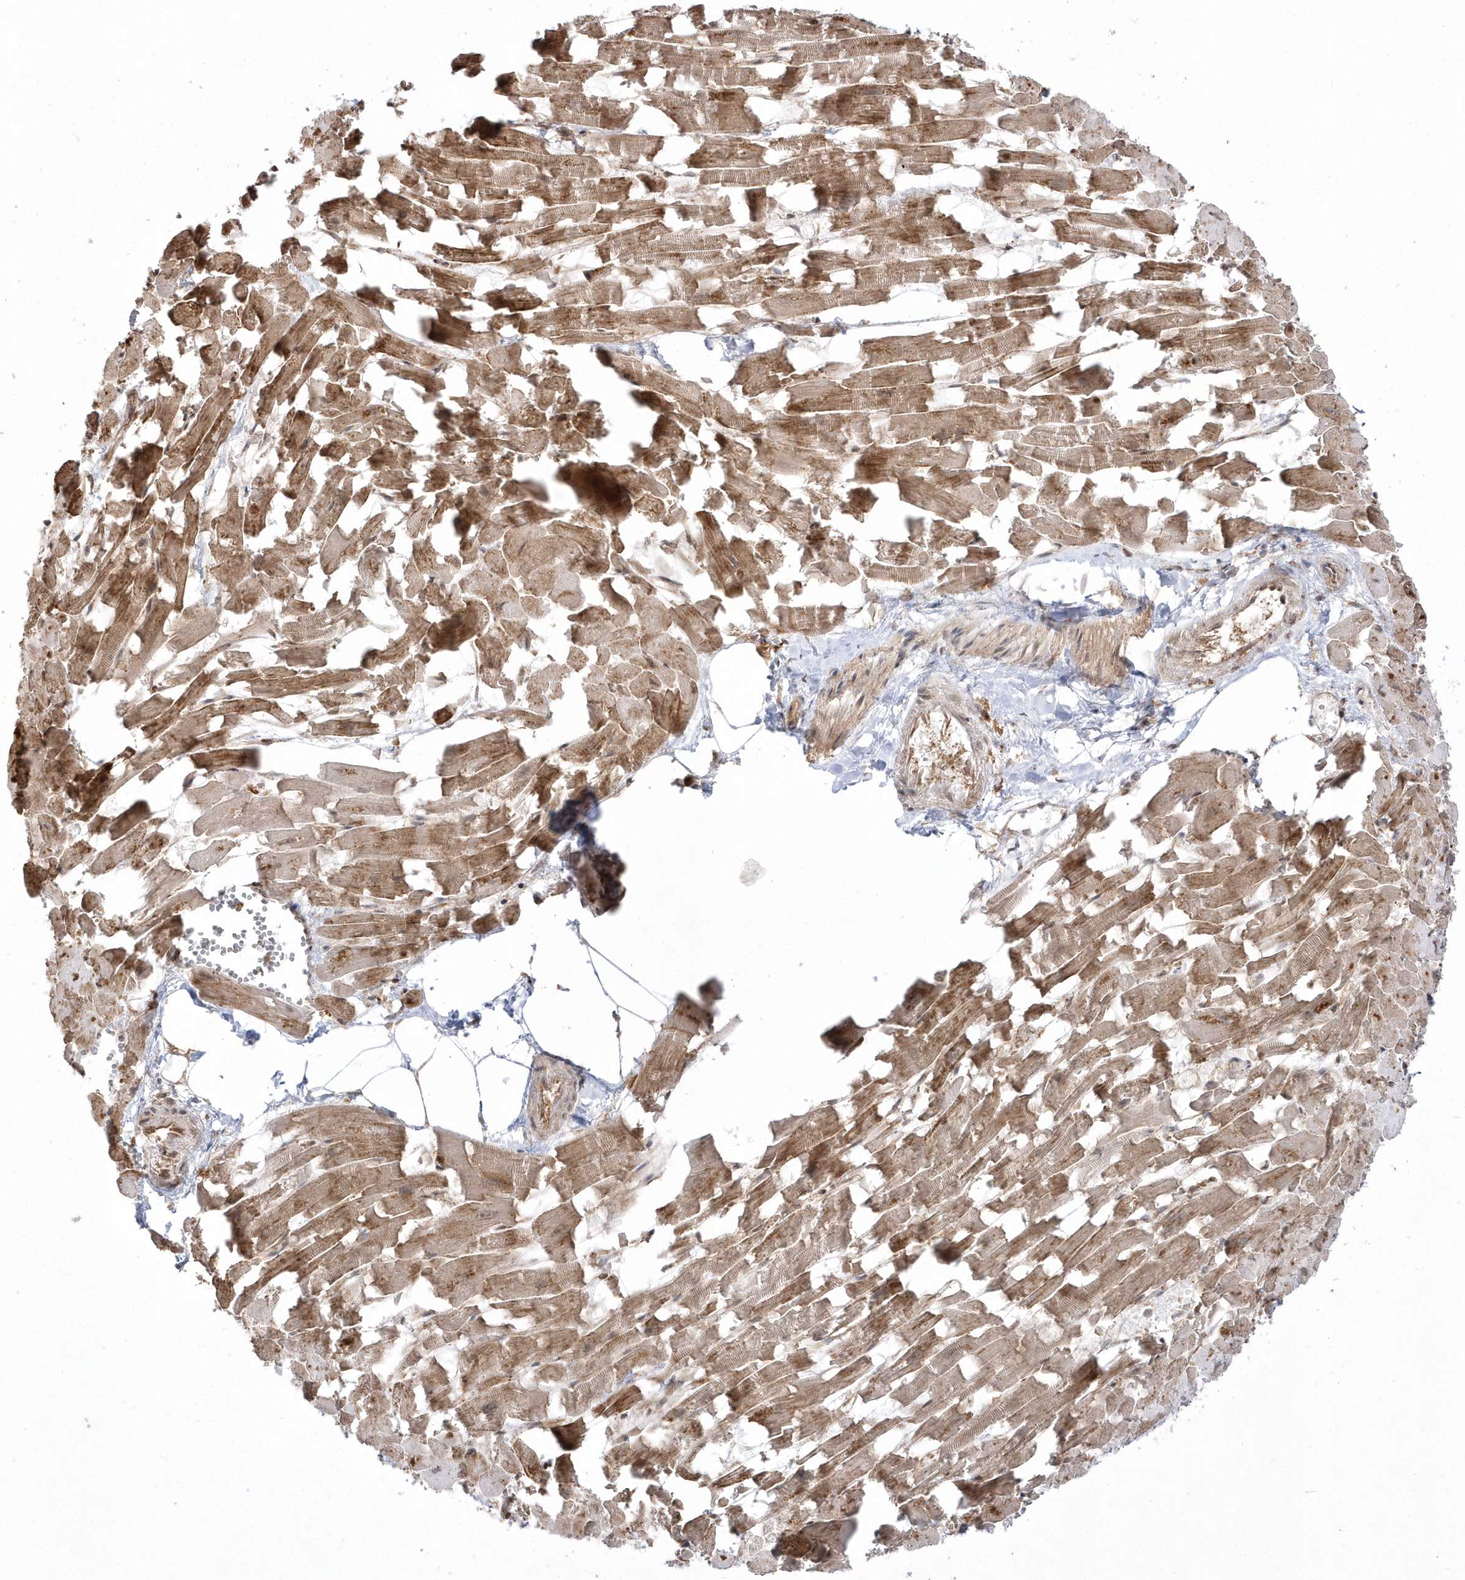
{"staining": {"intensity": "moderate", "quantity": ">75%", "location": "cytoplasmic/membranous,nuclear"}, "tissue": "heart muscle", "cell_type": "Cardiomyocytes", "image_type": "normal", "snomed": [{"axis": "morphology", "description": "Normal tissue, NOS"}, {"axis": "topography", "description": "Heart"}], "caption": "Brown immunohistochemical staining in normal human heart muscle displays moderate cytoplasmic/membranous,nuclear positivity in approximately >75% of cardiomyocytes.", "gene": "EPC2", "patient": {"sex": "female", "age": 64}}